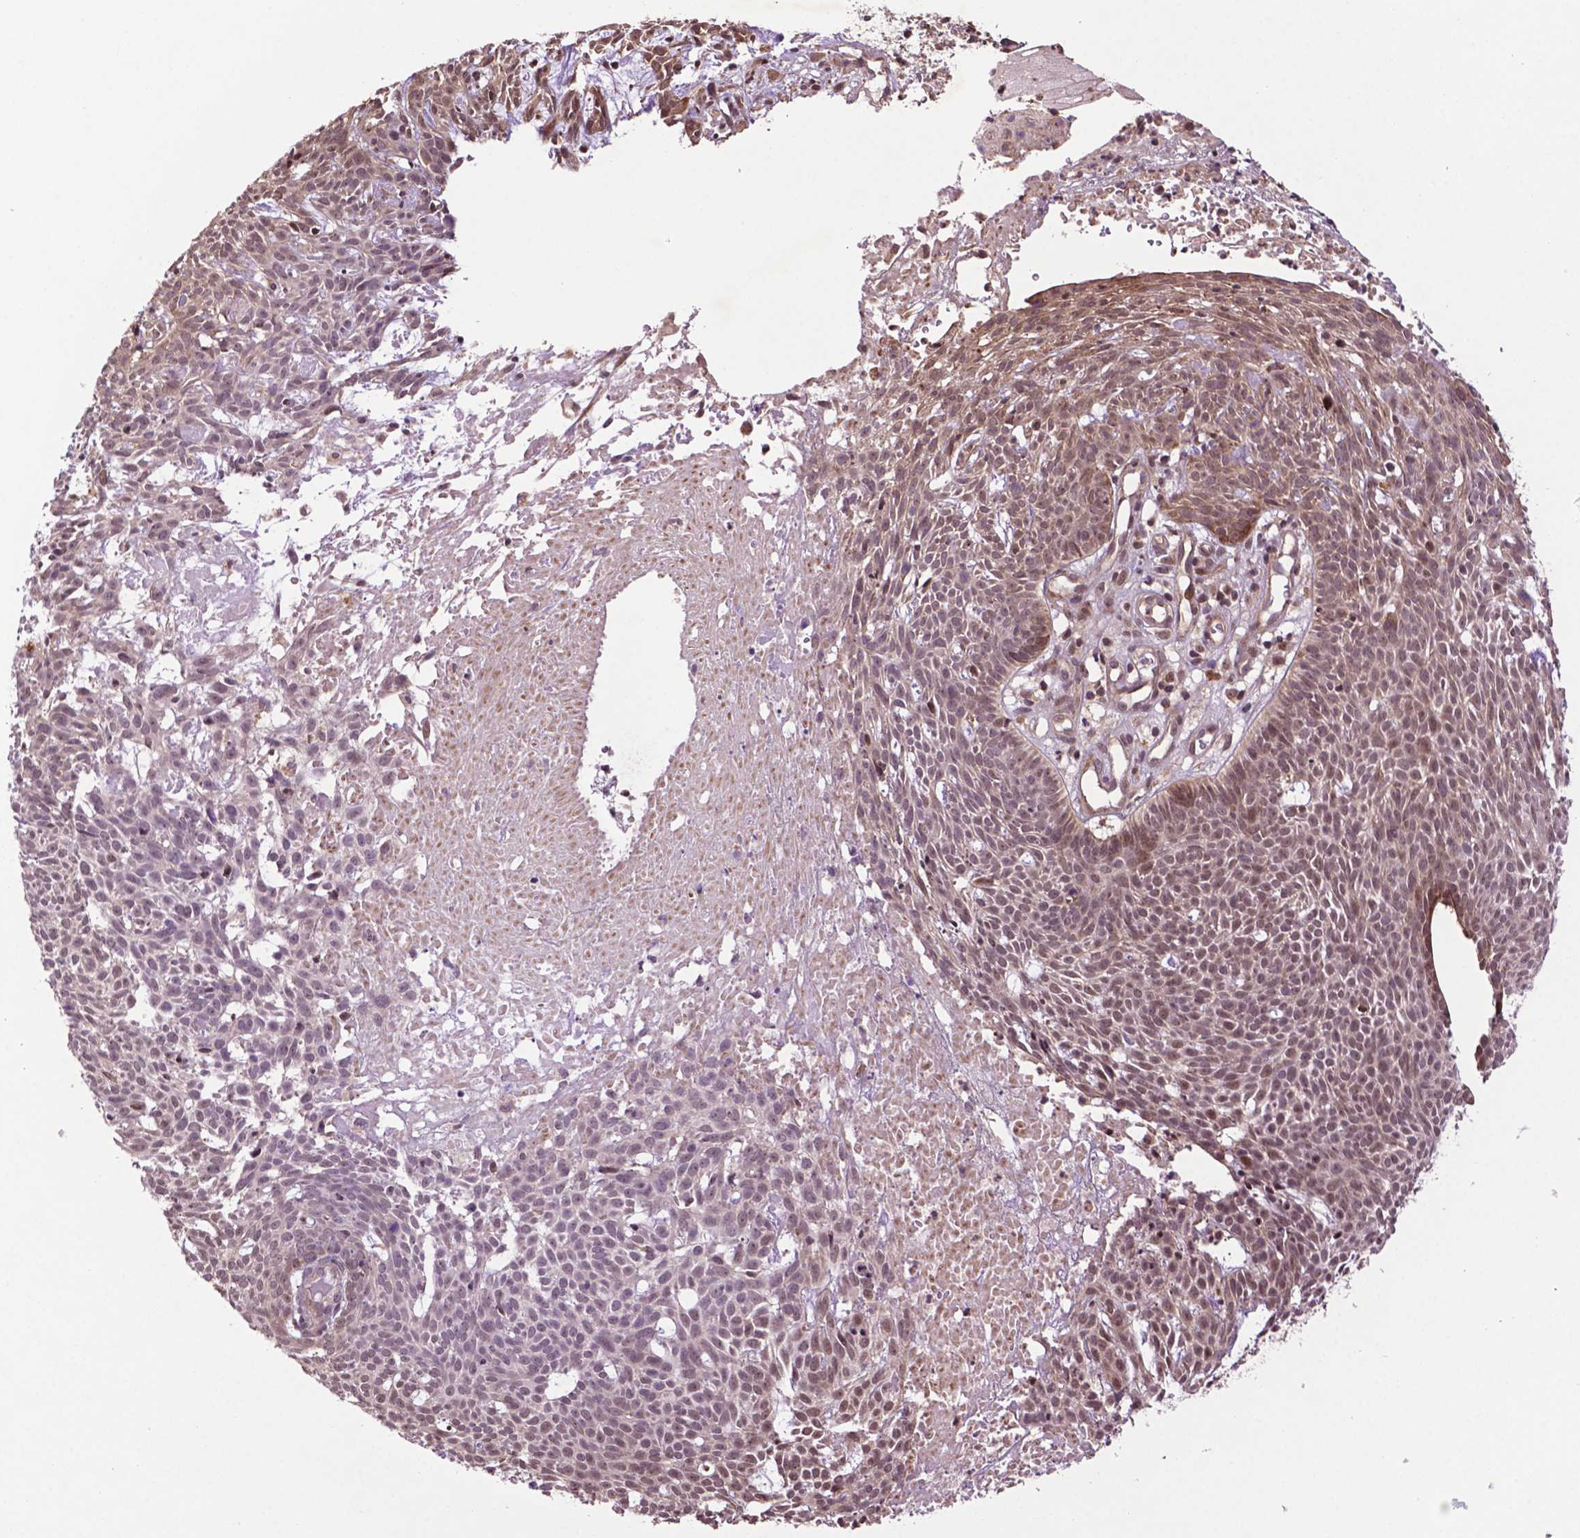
{"staining": {"intensity": "weak", "quantity": "25%-75%", "location": "cytoplasmic/membranous,nuclear"}, "tissue": "skin cancer", "cell_type": "Tumor cells", "image_type": "cancer", "snomed": [{"axis": "morphology", "description": "Basal cell carcinoma"}, {"axis": "topography", "description": "Skin"}], "caption": "The histopathology image exhibits a brown stain indicating the presence of a protein in the cytoplasmic/membranous and nuclear of tumor cells in skin cancer.", "gene": "TMX2", "patient": {"sex": "male", "age": 59}}